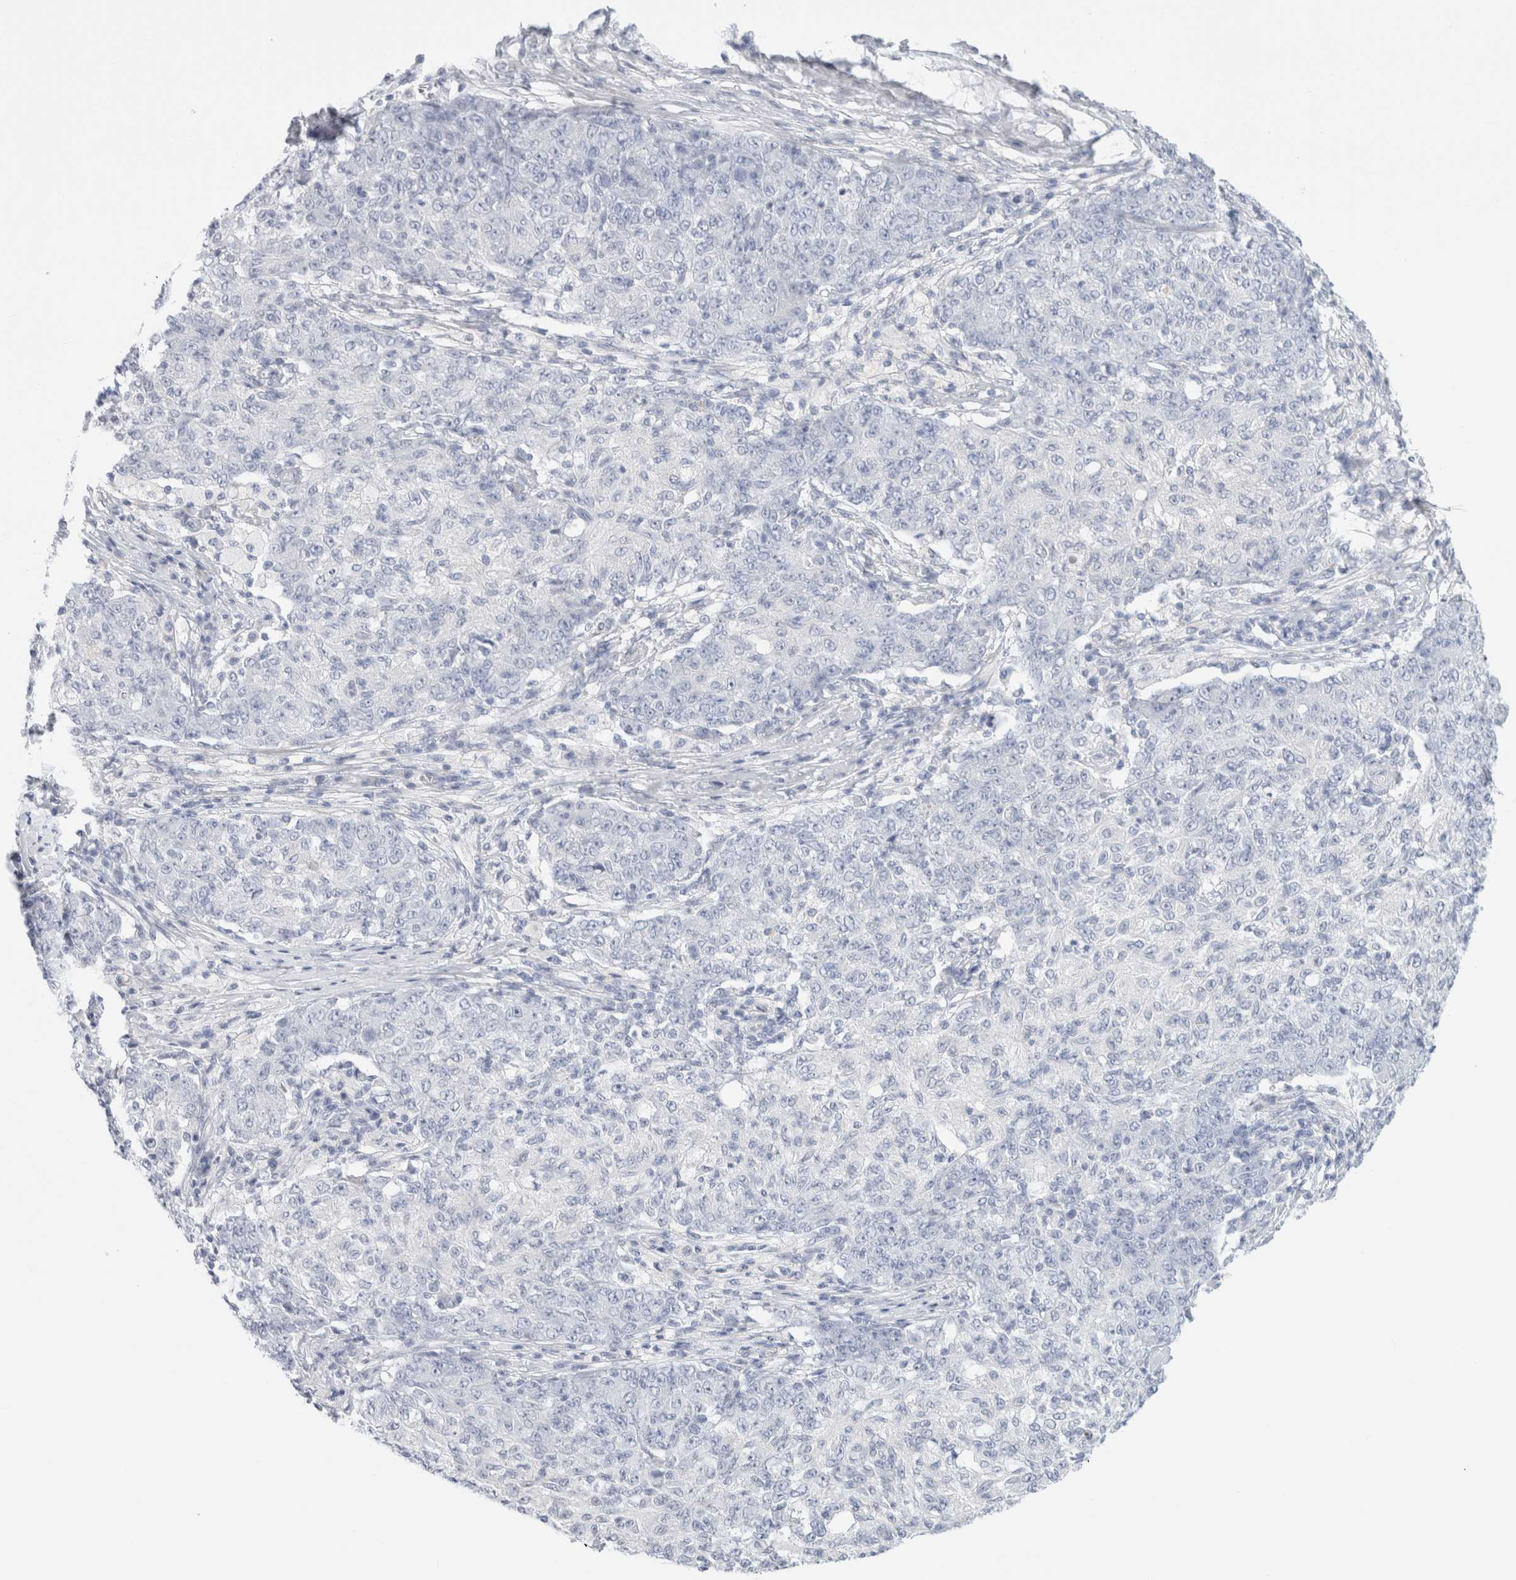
{"staining": {"intensity": "negative", "quantity": "none", "location": "none"}, "tissue": "ovarian cancer", "cell_type": "Tumor cells", "image_type": "cancer", "snomed": [{"axis": "morphology", "description": "Carcinoma, endometroid"}, {"axis": "topography", "description": "Ovary"}], "caption": "The photomicrograph demonstrates no significant expression in tumor cells of ovarian cancer. The staining was performed using DAB (3,3'-diaminobenzidine) to visualize the protein expression in brown, while the nuclei were stained in blue with hematoxylin (Magnification: 20x).", "gene": "RTN4", "patient": {"sex": "female", "age": 42}}